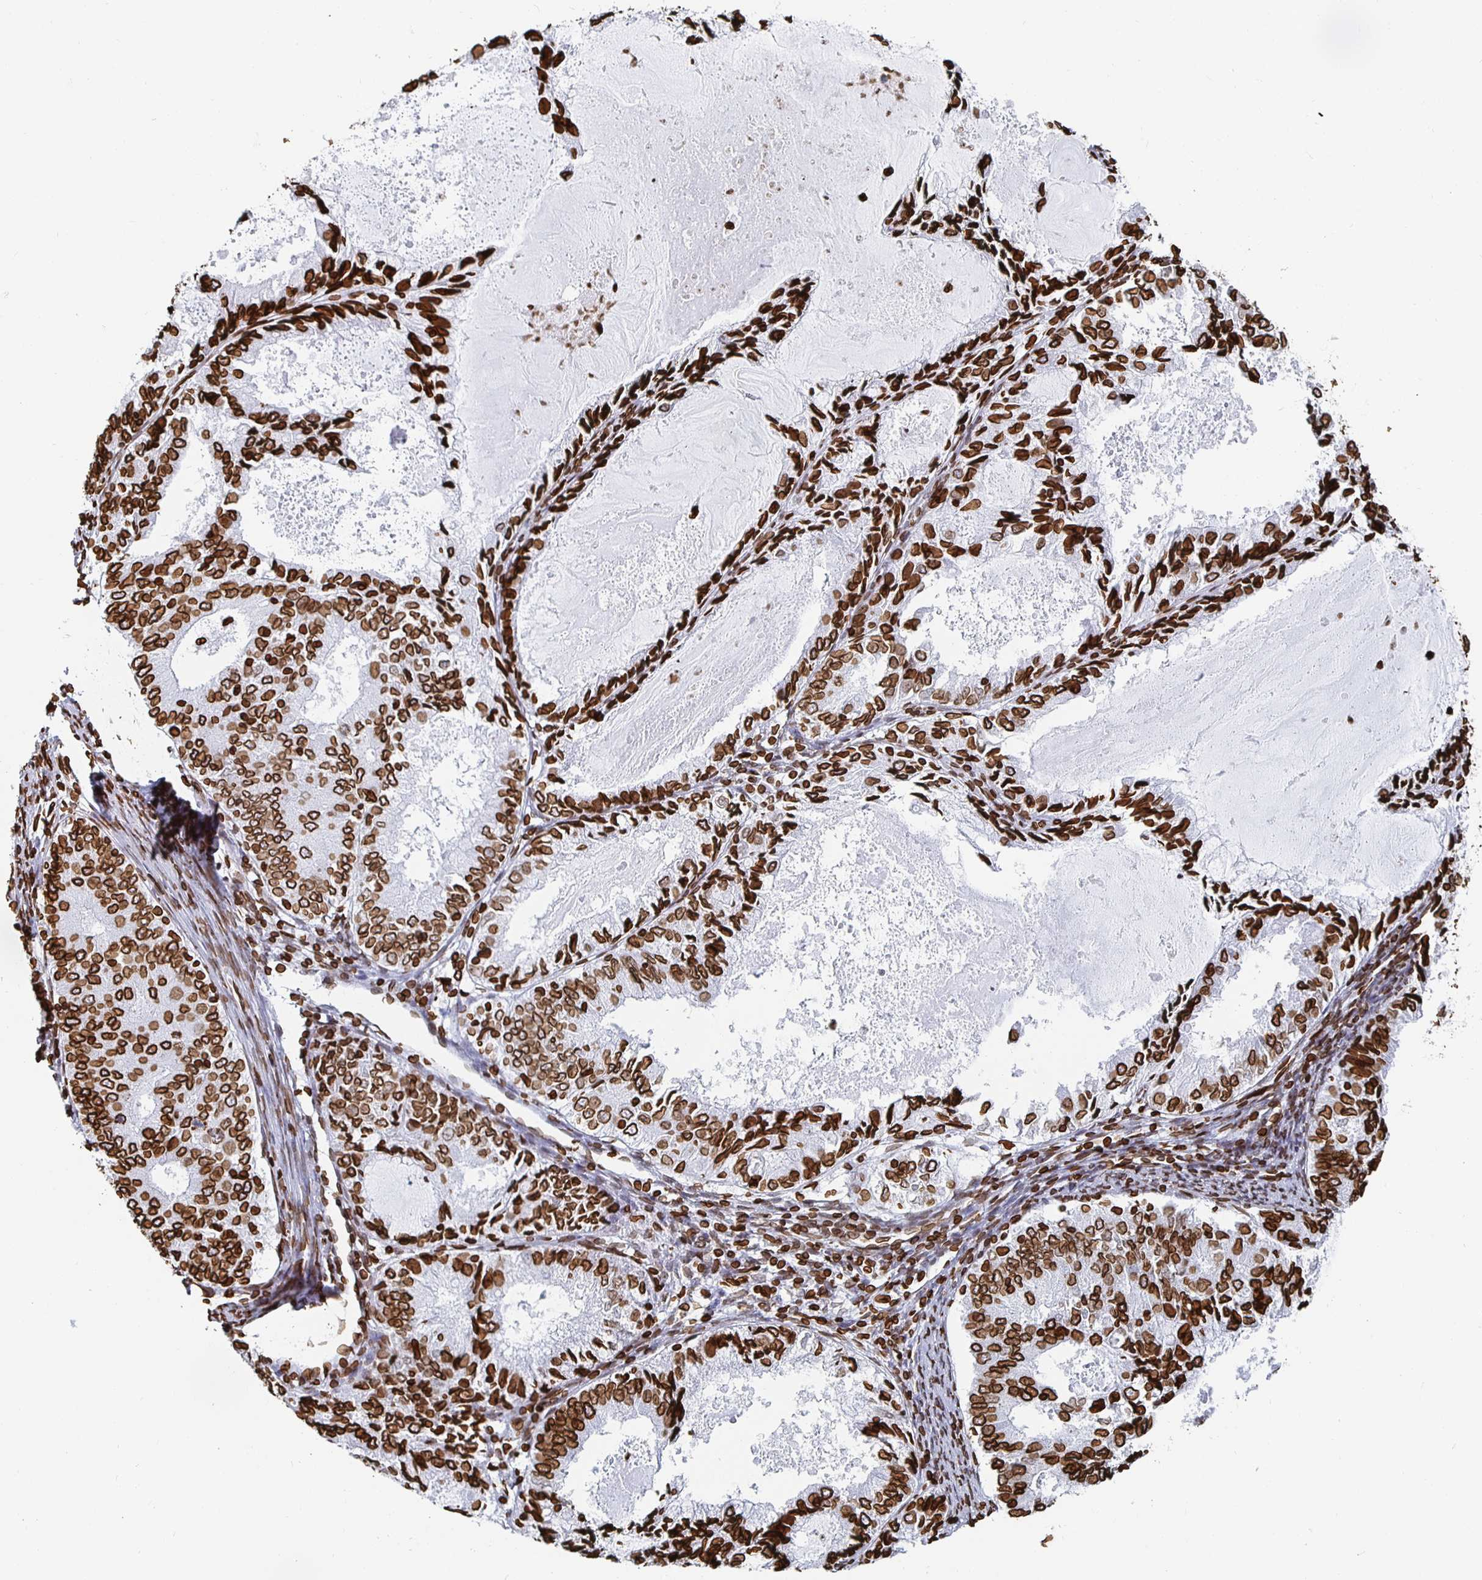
{"staining": {"intensity": "strong", "quantity": ">75%", "location": "cytoplasmic/membranous,nuclear"}, "tissue": "endometrial cancer", "cell_type": "Tumor cells", "image_type": "cancer", "snomed": [{"axis": "morphology", "description": "Adenocarcinoma, NOS"}, {"axis": "topography", "description": "Endometrium"}], "caption": "Endometrial cancer (adenocarcinoma) stained with a protein marker displays strong staining in tumor cells.", "gene": "LMNB1", "patient": {"sex": "female", "age": 57}}